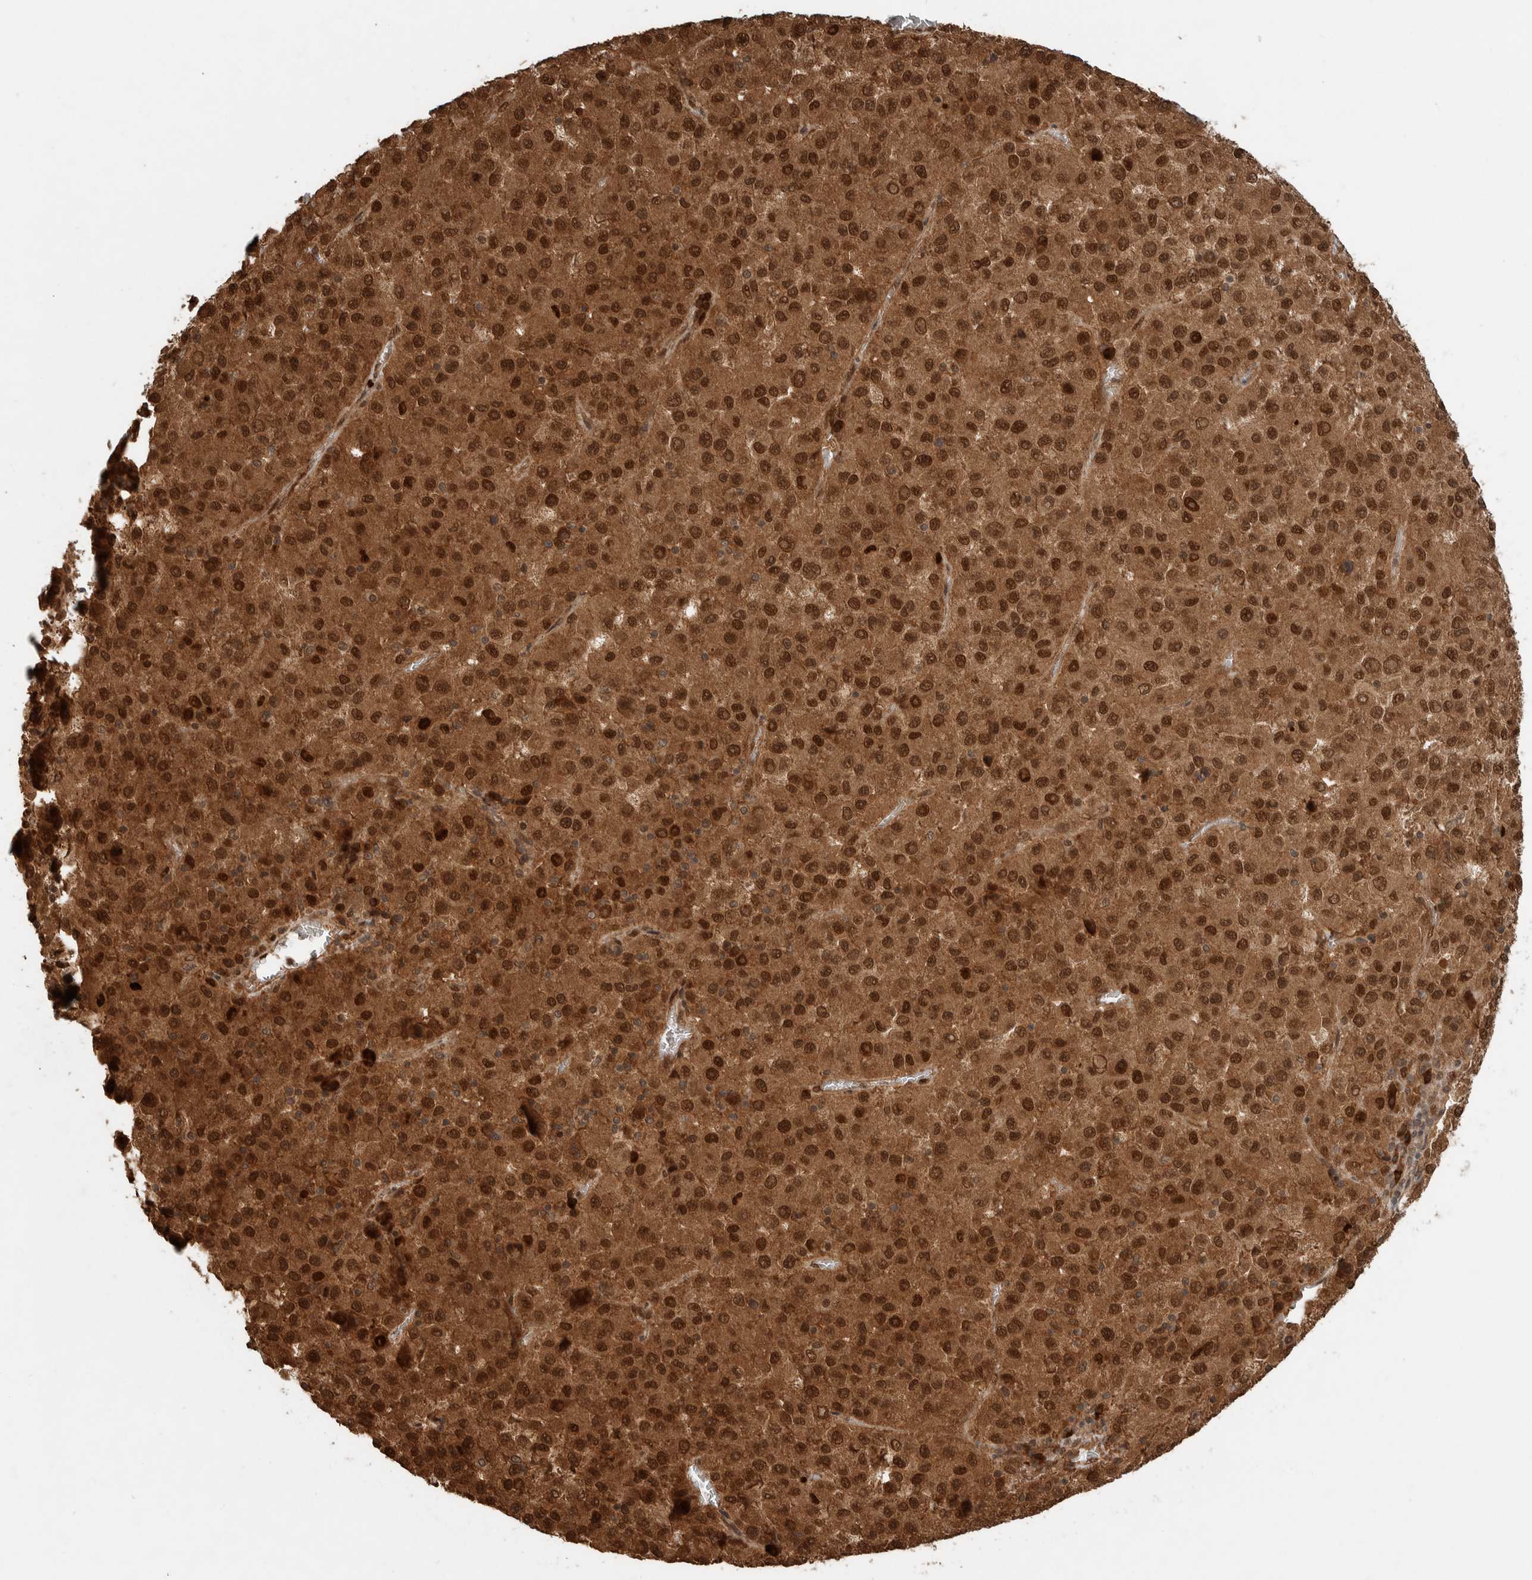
{"staining": {"intensity": "strong", "quantity": ">75%", "location": "cytoplasmic/membranous,nuclear"}, "tissue": "melanoma", "cell_type": "Tumor cells", "image_type": "cancer", "snomed": [{"axis": "morphology", "description": "Malignant melanoma, Metastatic site"}, {"axis": "topography", "description": "Lung"}], "caption": "Immunohistochemical staining of malignant melanoma (metastatic site) displays high levels of strong cytoplasmic/membranous and nuclear staining in approximately >75% of tumor cells. (Brightfield microscopy of DAB IHC at high magnification).", "gene": "CNTROB", "patient": {"sex": "male", "age": 64}}